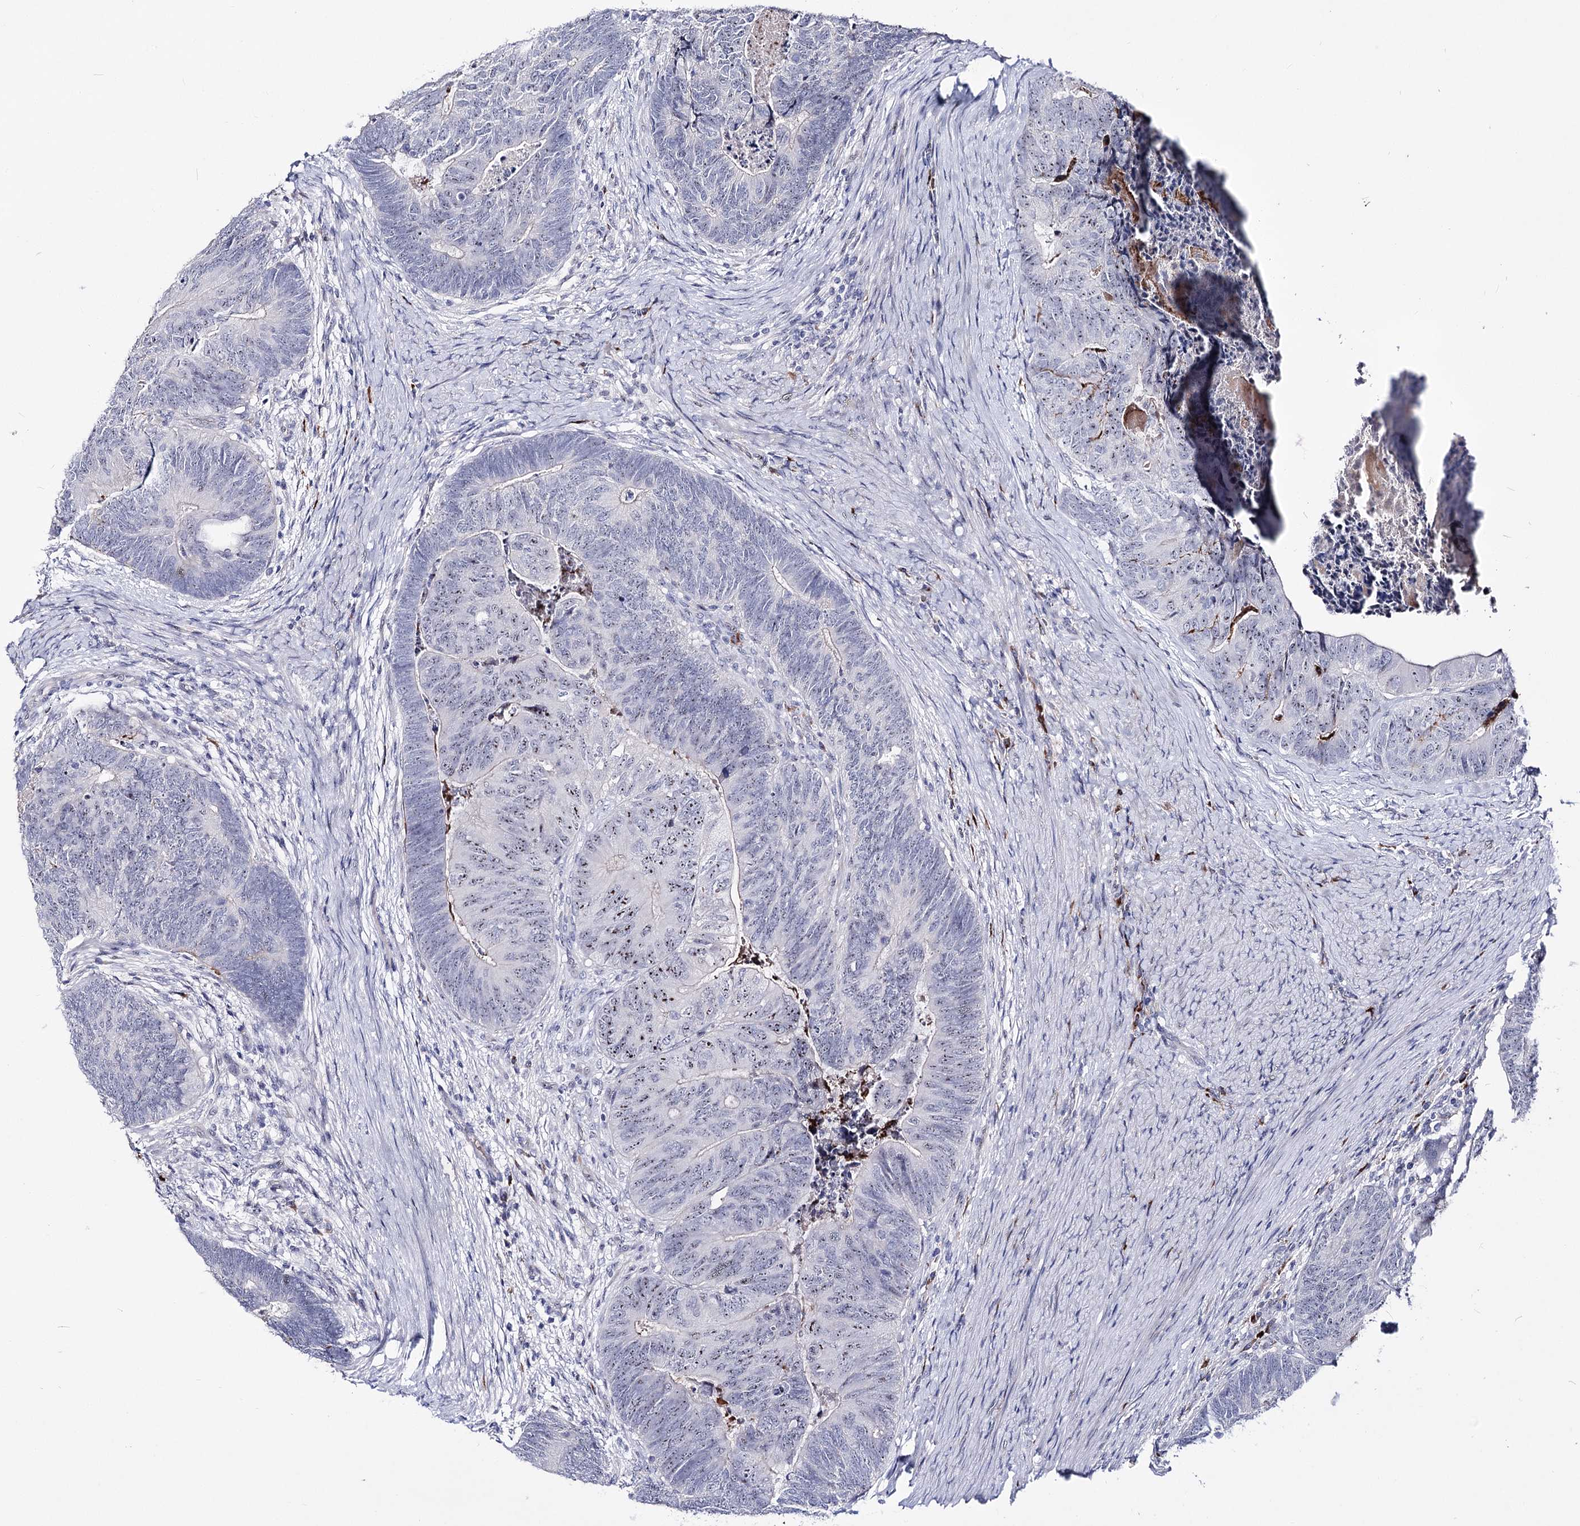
{"staining": {"intensity": "moderate", "quantity": "25%-75%", "location": "nuclear"}, "tissue": "colorectal cancer", "cell_type": "Tumor cells", "image_type": "cancer", "snomed": [{"axis": "morphology", "description": "Adenocarcinoma, NOS"}, {"axis": "topography", "description": "Colon"}], "caption": "A brown stain highlights moderate nuclear expression of a protein in colorectal cancer (adenocarcinoma) tumor cells. The staining was performed using DAB (3,3'-diaminobenzidine) to visualize the protein expression in brown, while the nuclei were stained in blue with hematoxylin (Magnification: 20x).", "gene": "PCGF5", "patient": {"sex": "female", "age": 67}}